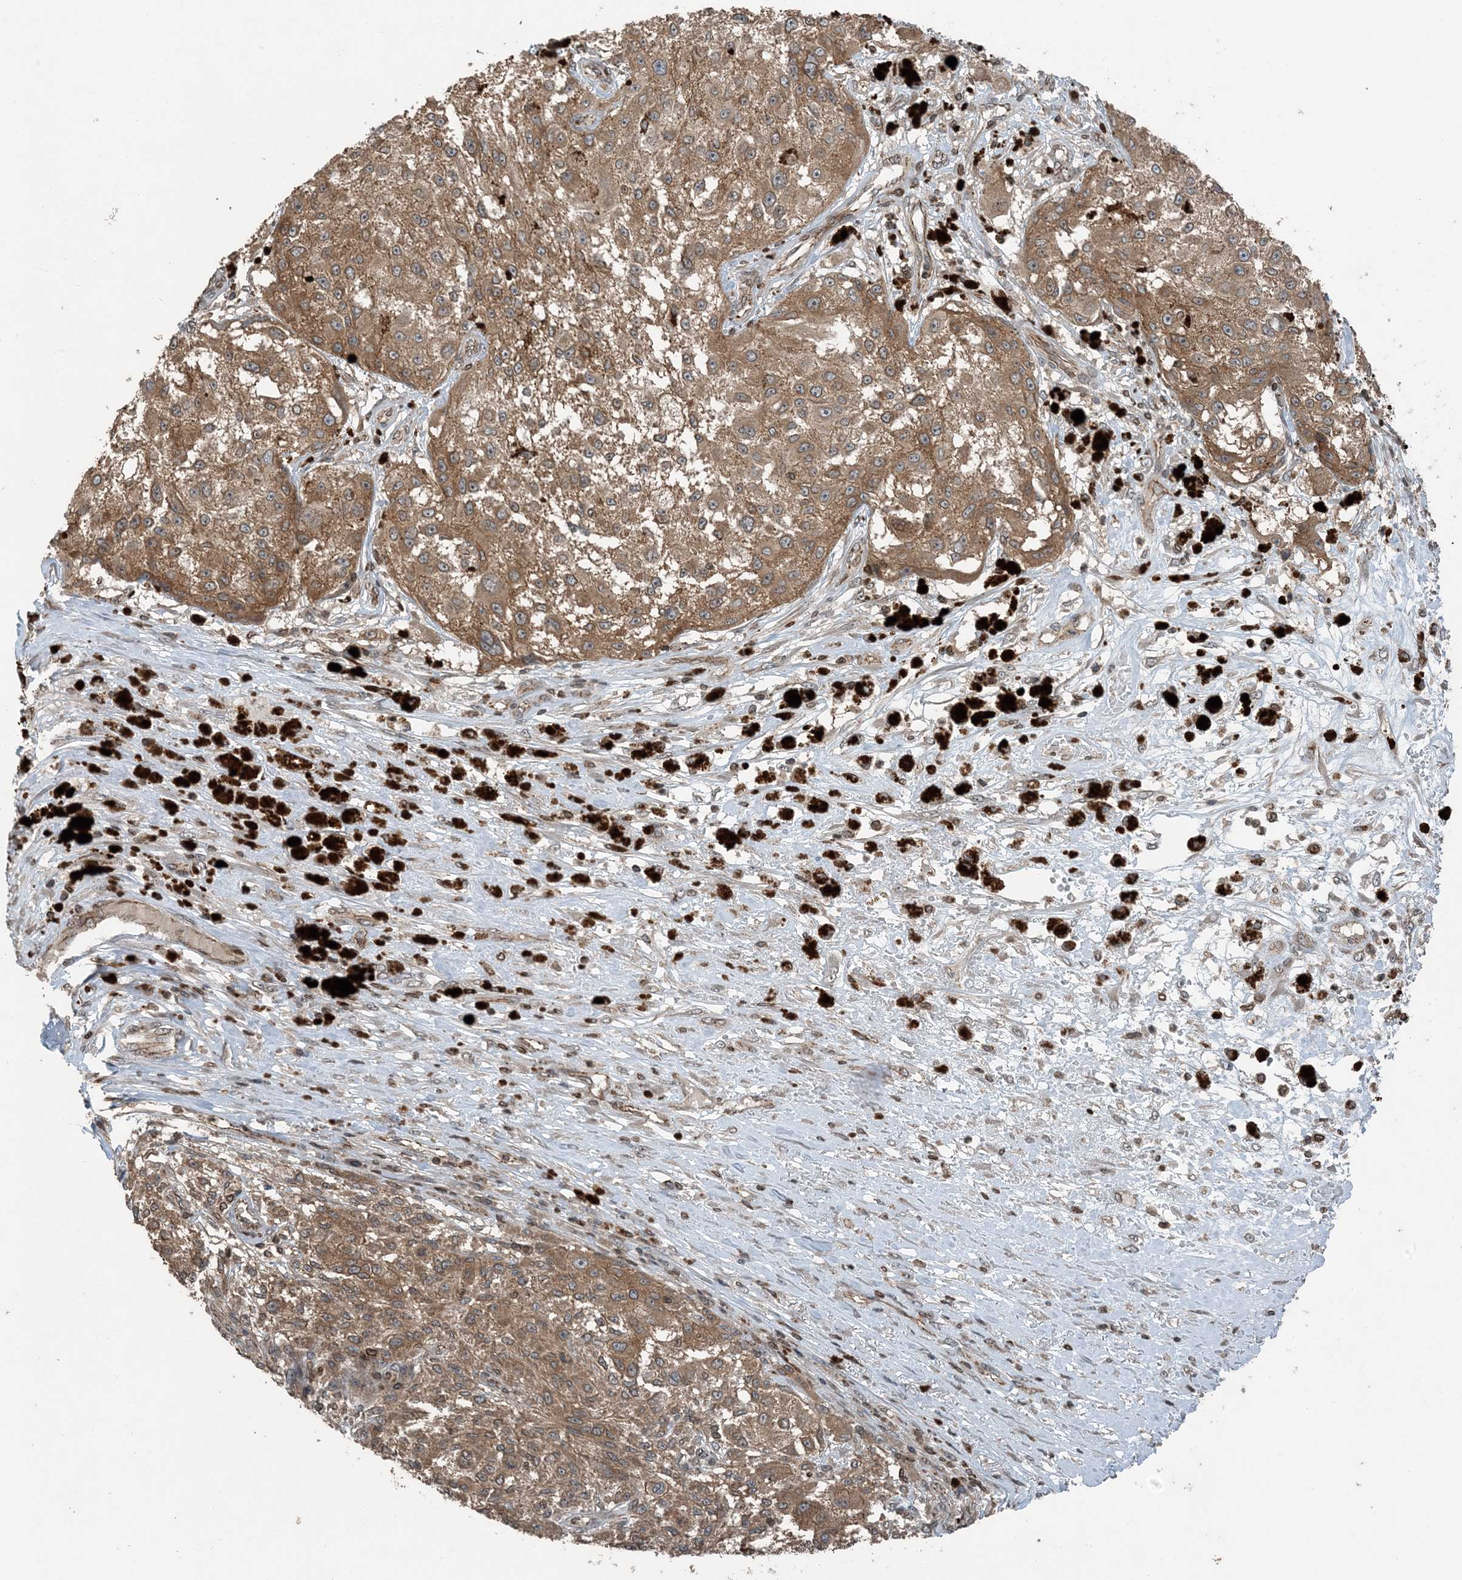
{"staining": {"intensity": "strong", "quantity": ">75%", "location": "cytoplasmic/membranous"}, "tissue": "melanoma", "cell_type": "Tumor cells", "image_type": "cancer", "snomed": [{"axis": "morphology", "description": "Necrosis, NOS"}, {"axis": "morphology", "description": "Malignant melanoma, NOS"}, {"axis": "topography", "description": "Skin"}], "caption": "Tumor cells reveal strong cytoplasmic/membranous positivity in approximately >75% of cells in melanoma.", "gene": "ZFAND2B", "patient": {"sex": "female", "age": 87}}